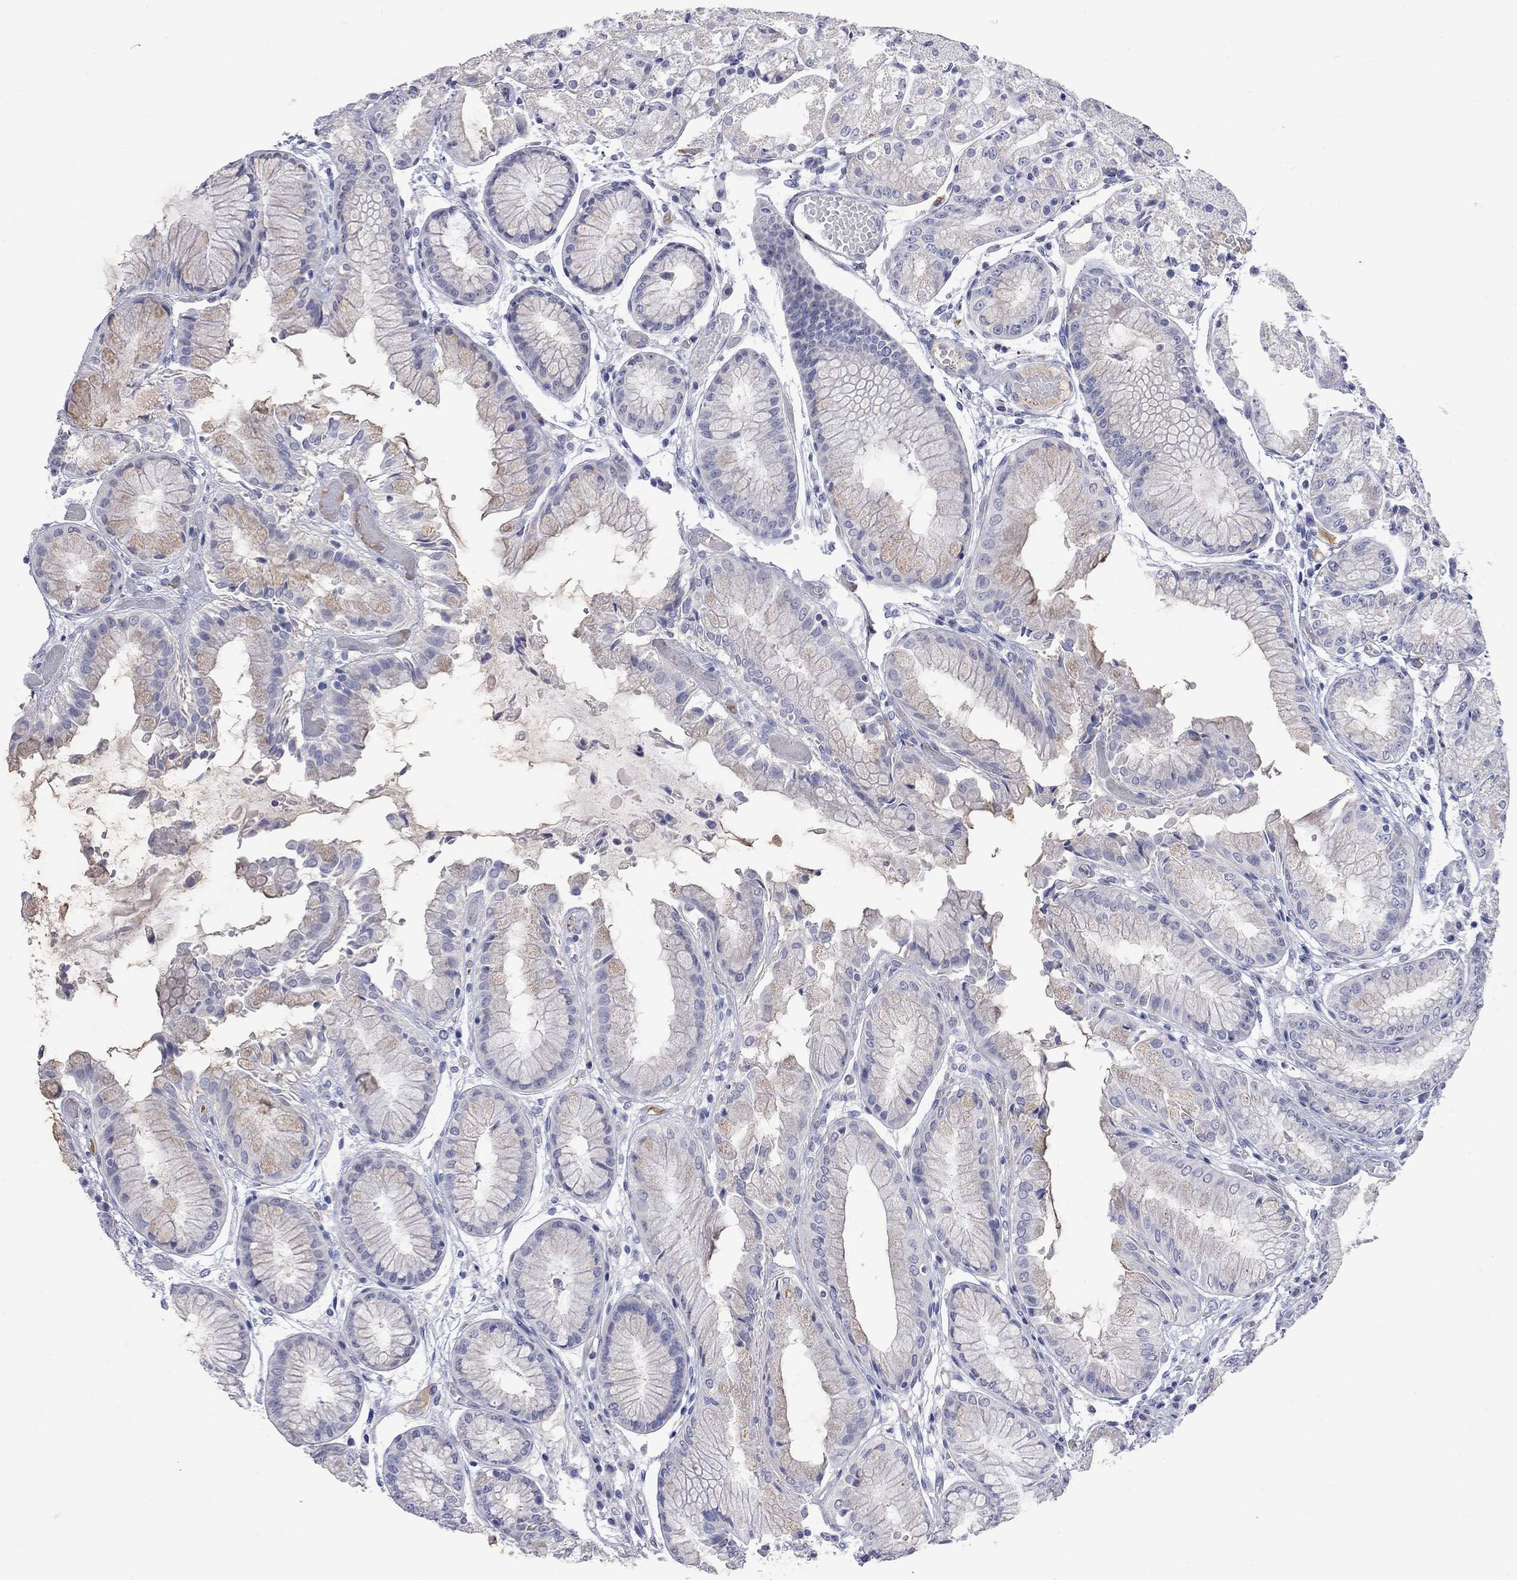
{"staining": {"intensity": "negative", "quantity": "none", "location": "none"}, "tissue": "stomach", "cell_type": "Glandular cells", "image_type": "normal", "snomed": [{"axis": "morphology", "description": "Normal tissue, NOS"}, {"axis": "topography", "description": "Stomach, upper"}], "caption": "High magnification brightfield microscopy of normal stomach stained with DAB (brown) and counterstained with hematoxylin (blue): glandular cells show no significant positivity.", "gene": "KCND2", "patient": {"sex": "male", "age": 72}}